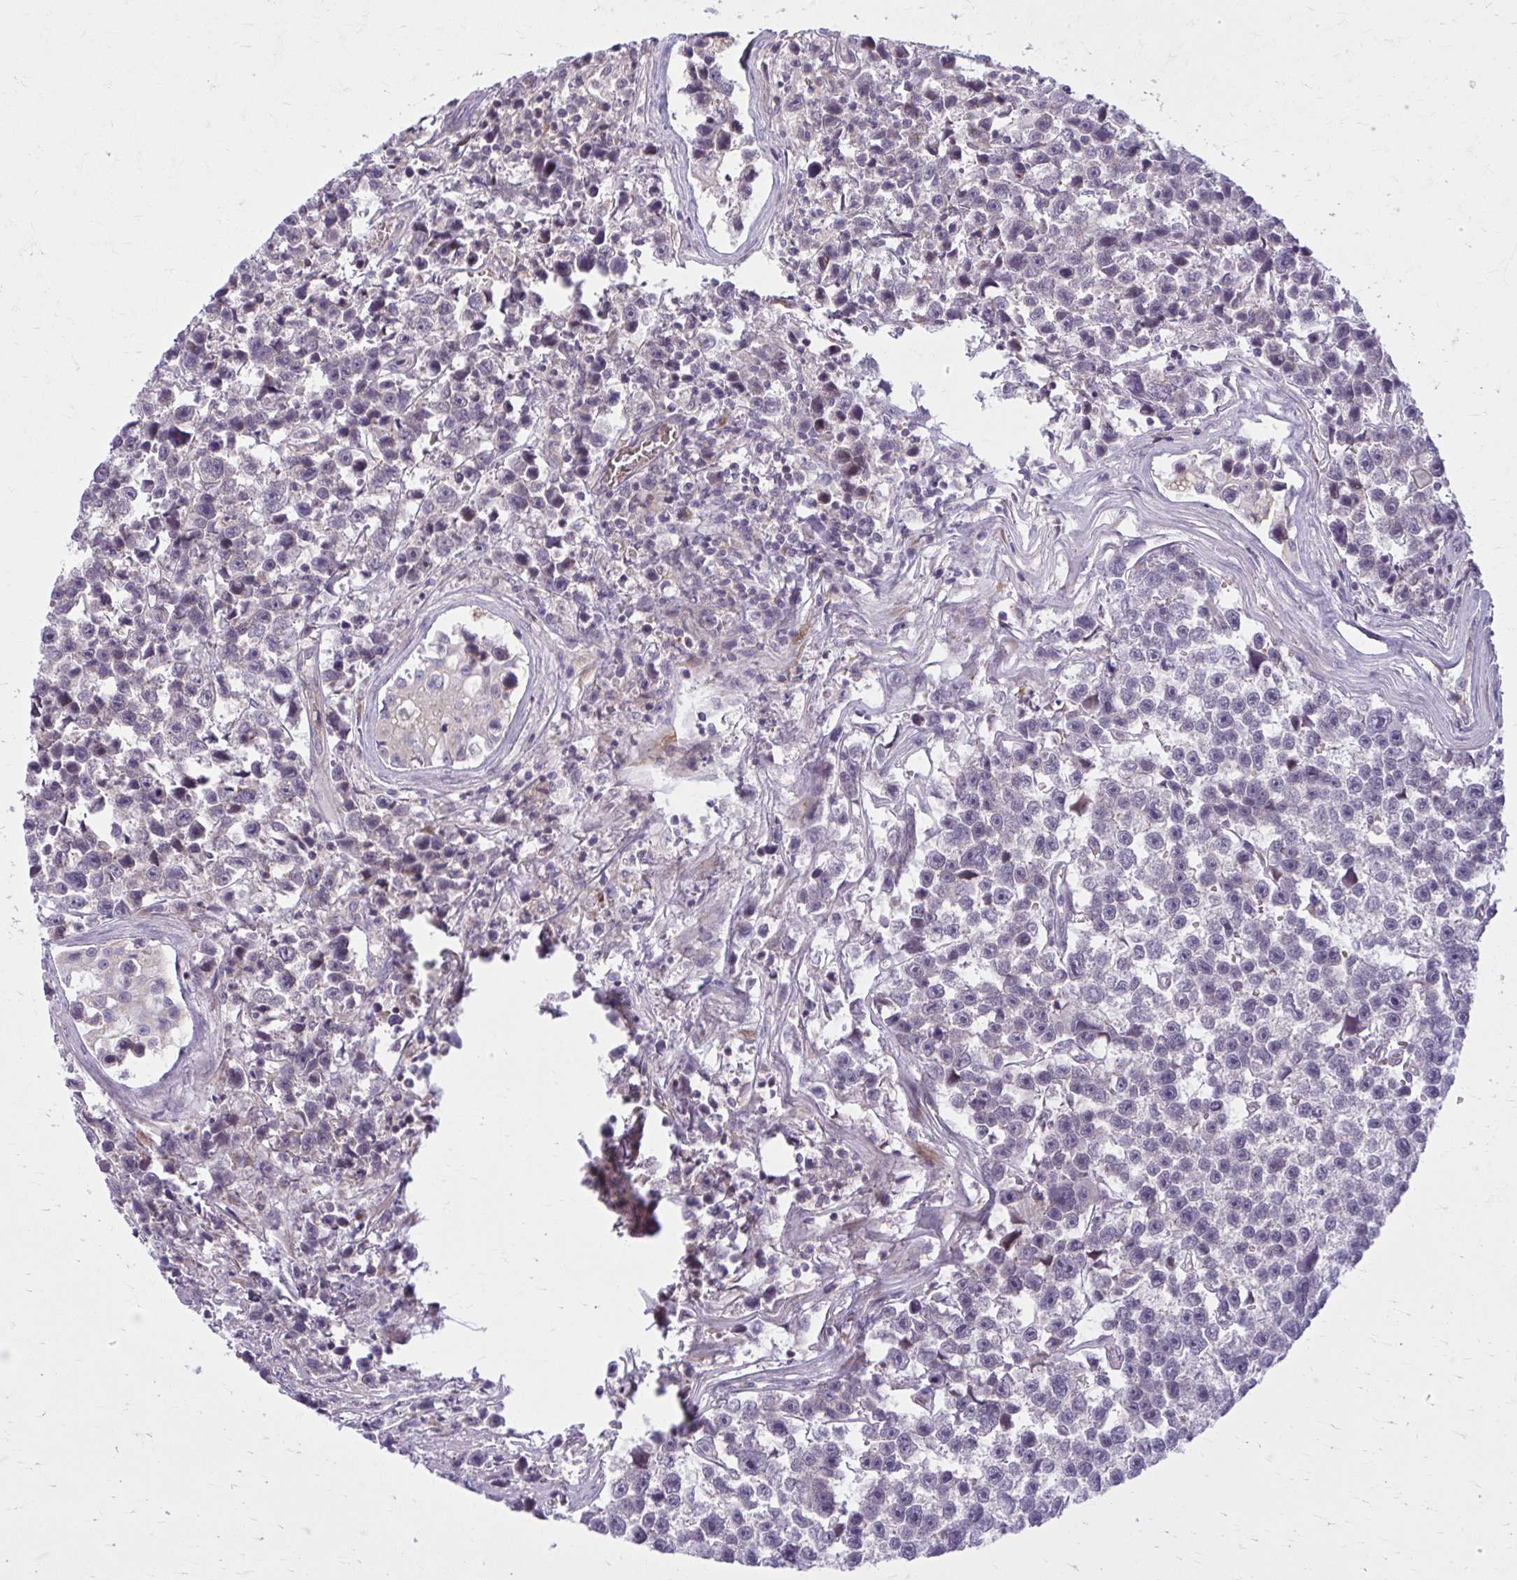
{"staining": {"intensity": "negative", "quantity": "none", "location": "none"}, "tissue": "testis cancer", "cell_type": "Tumor cells", "image_type": "cancer", "snomed": [{"axis": "morphology", "description": "Seminoma, NOS"}, {"axis": "topography", "description": "Testis"}], "caption": "DAB immunohistochemical staining of testis seminoma reveals no significant expression in tumor cells. The staining is performed using DAB brown chromogen with nuclei counter-stained in using hematoxylin.", "gene": "SNF8", "patient": {"sex": "male", "age": 26}}